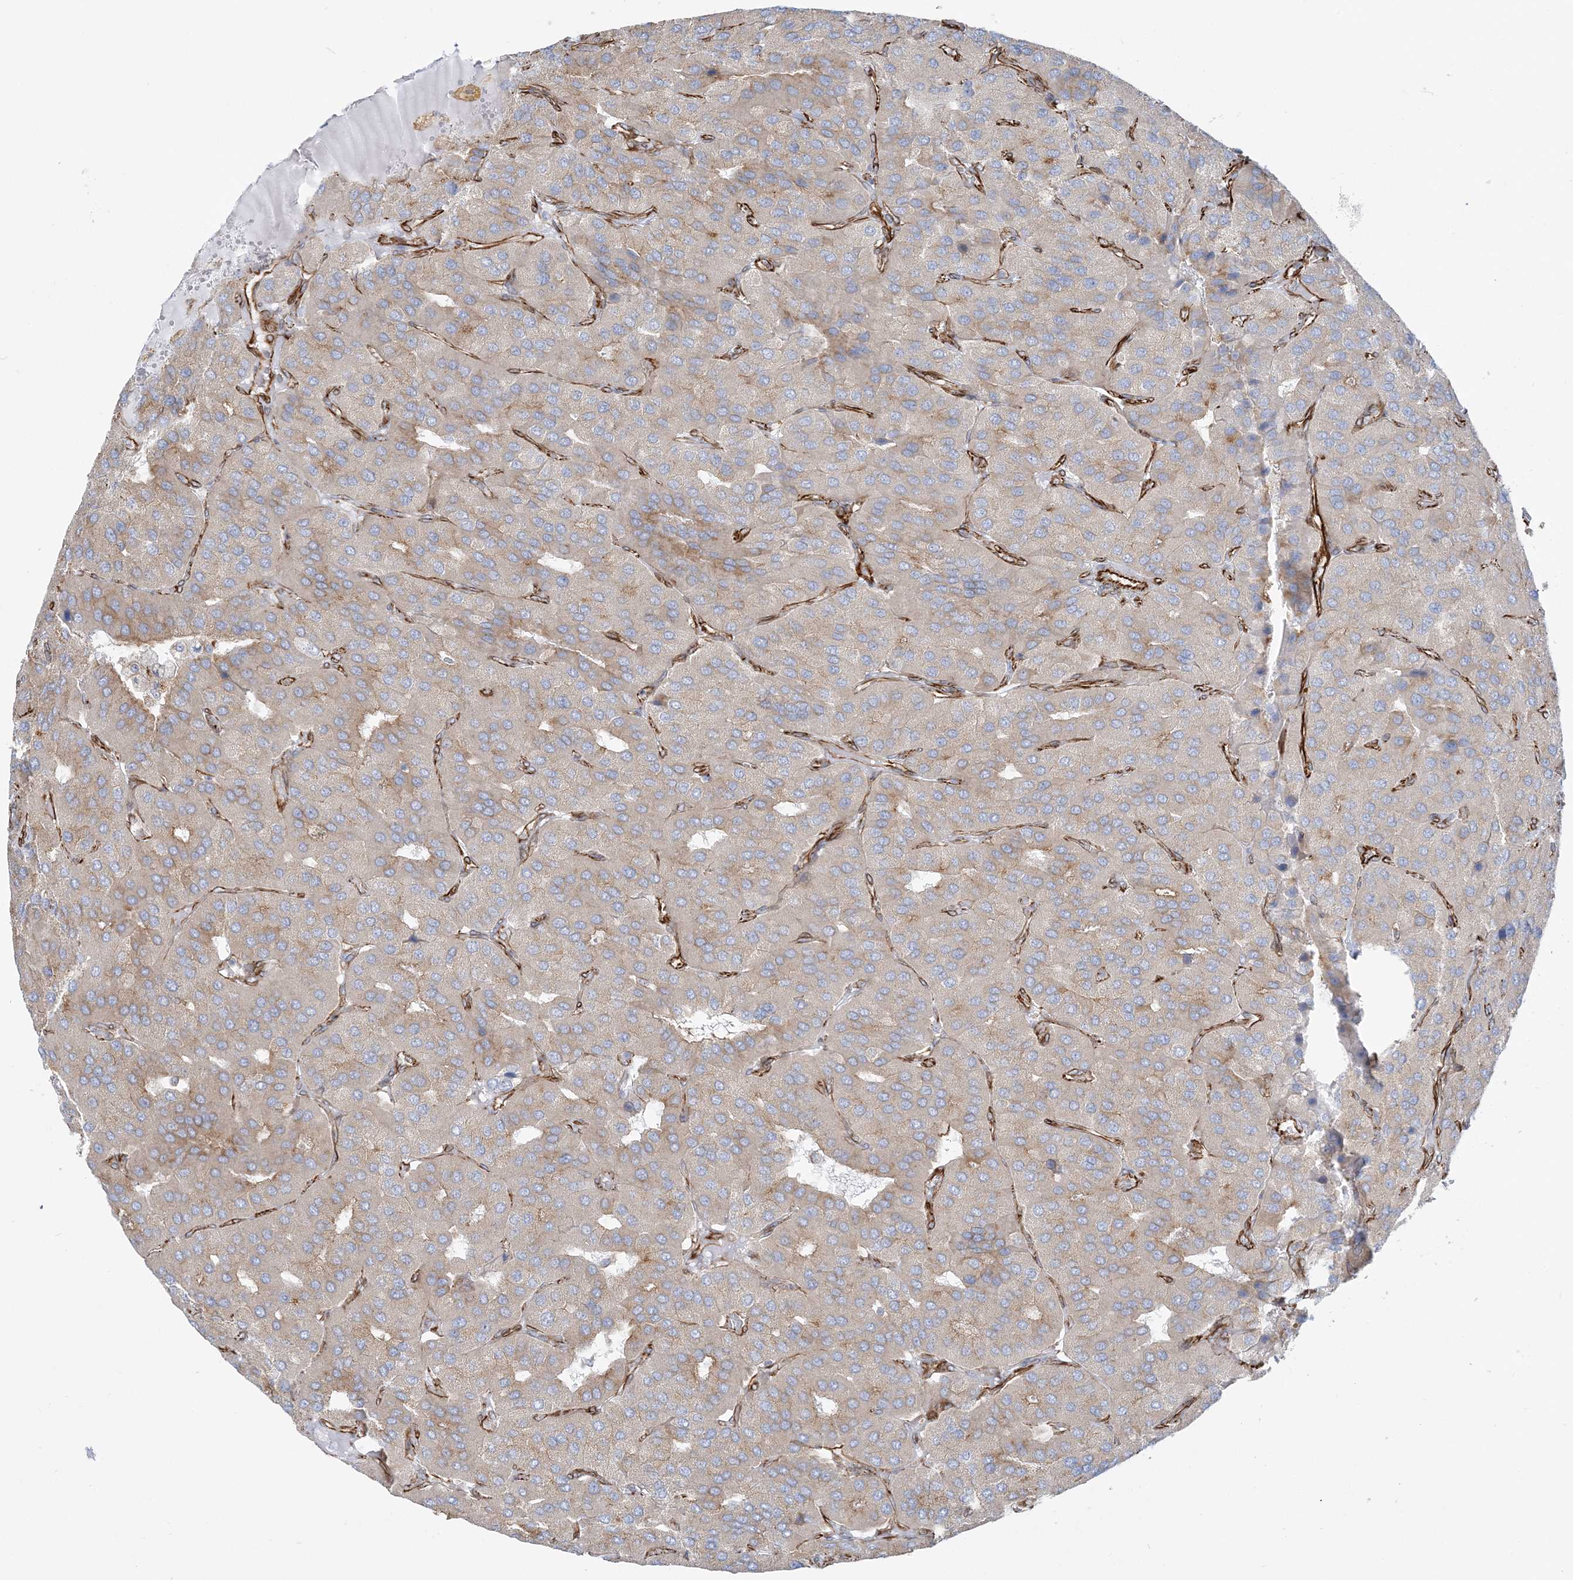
{"staining": {"intensity": "weak", "quantity": "25%-75%", "location": "cytoplasmic/membranous"}, "tissue": "parathyroid gland", "cell_type": "Glandular cells", "image_type": "normal", "snomed": [{"axis": "morphology", "description": "Normal tissue, NOS"}, {"axis": "morphology", "description": "Adenoma, NOS"}, {"axis": "topography", "description": "Parathyroid gland"}], "caption": "About 25%-75% of glandular cells in benign human parathyroid gland demonstrate weak cytoplasmic/membranous protein staining as visualized by brown immunohistochemical staining.", "gene": "SCLT1", "patient": {"sex": "female", "age": 86}}